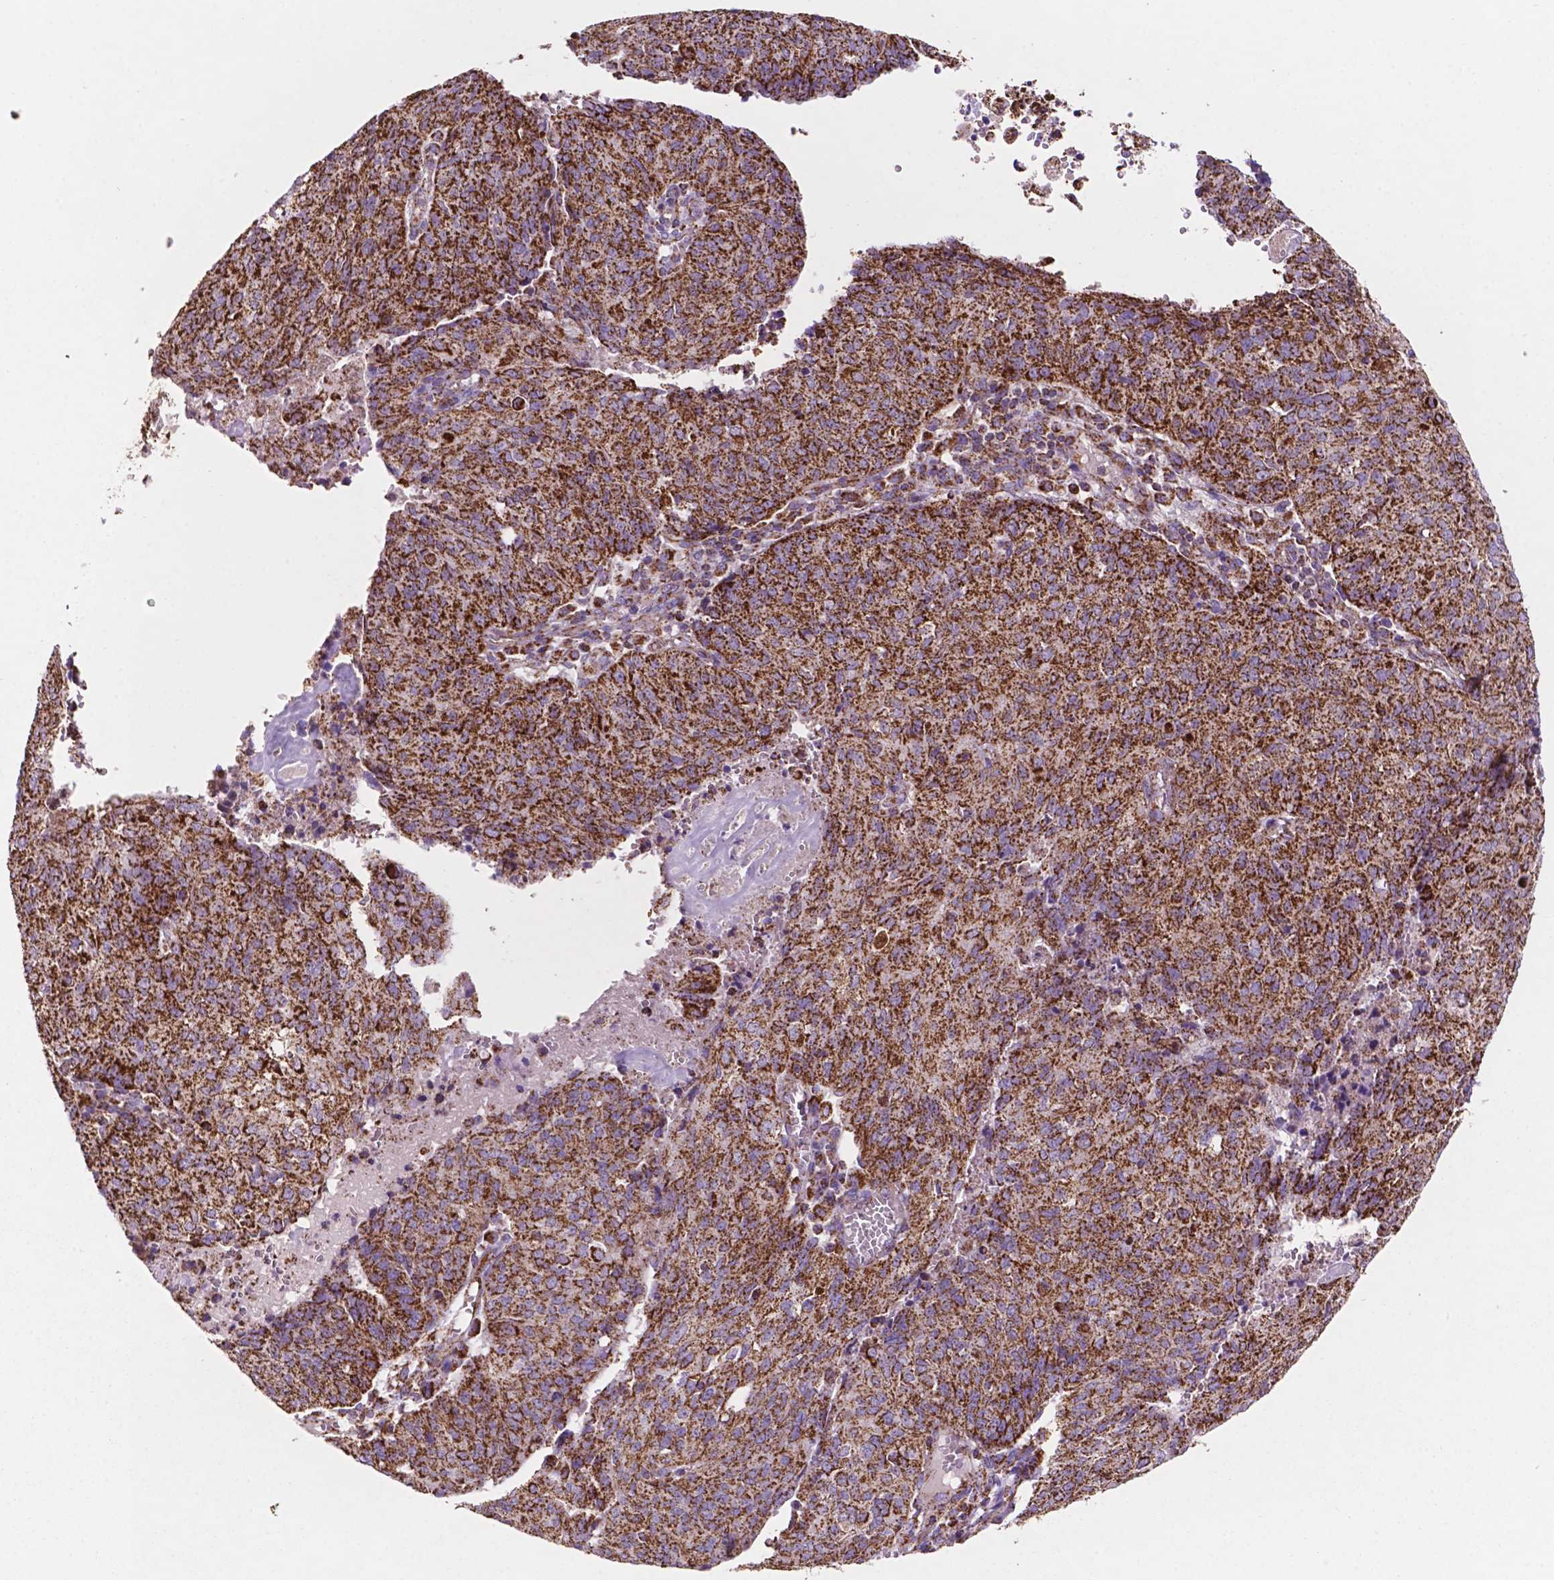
{"staining": {"intensity": "strong", "quantity": ">75%", "location": "cytoplasmic/membranous"}, "tissue": "endometrial cancer", "cell_type": "Tumor cells", "image_type": "cancer", "snomed": [{"axis": "morphology", "description": "Adenocarcinoma, NOS"}, {"axis": "topography", "description": "Endometrium"}], "caption": "High-power microscopy captured an IHC photomicrograph of endometrial adenocarcinoma, revealing strong cytoplasmic/membranous expression in approximately >75% of tumor cells.", "gene": "HSPD1", "patient": {"sex": "female", "age": 82}}